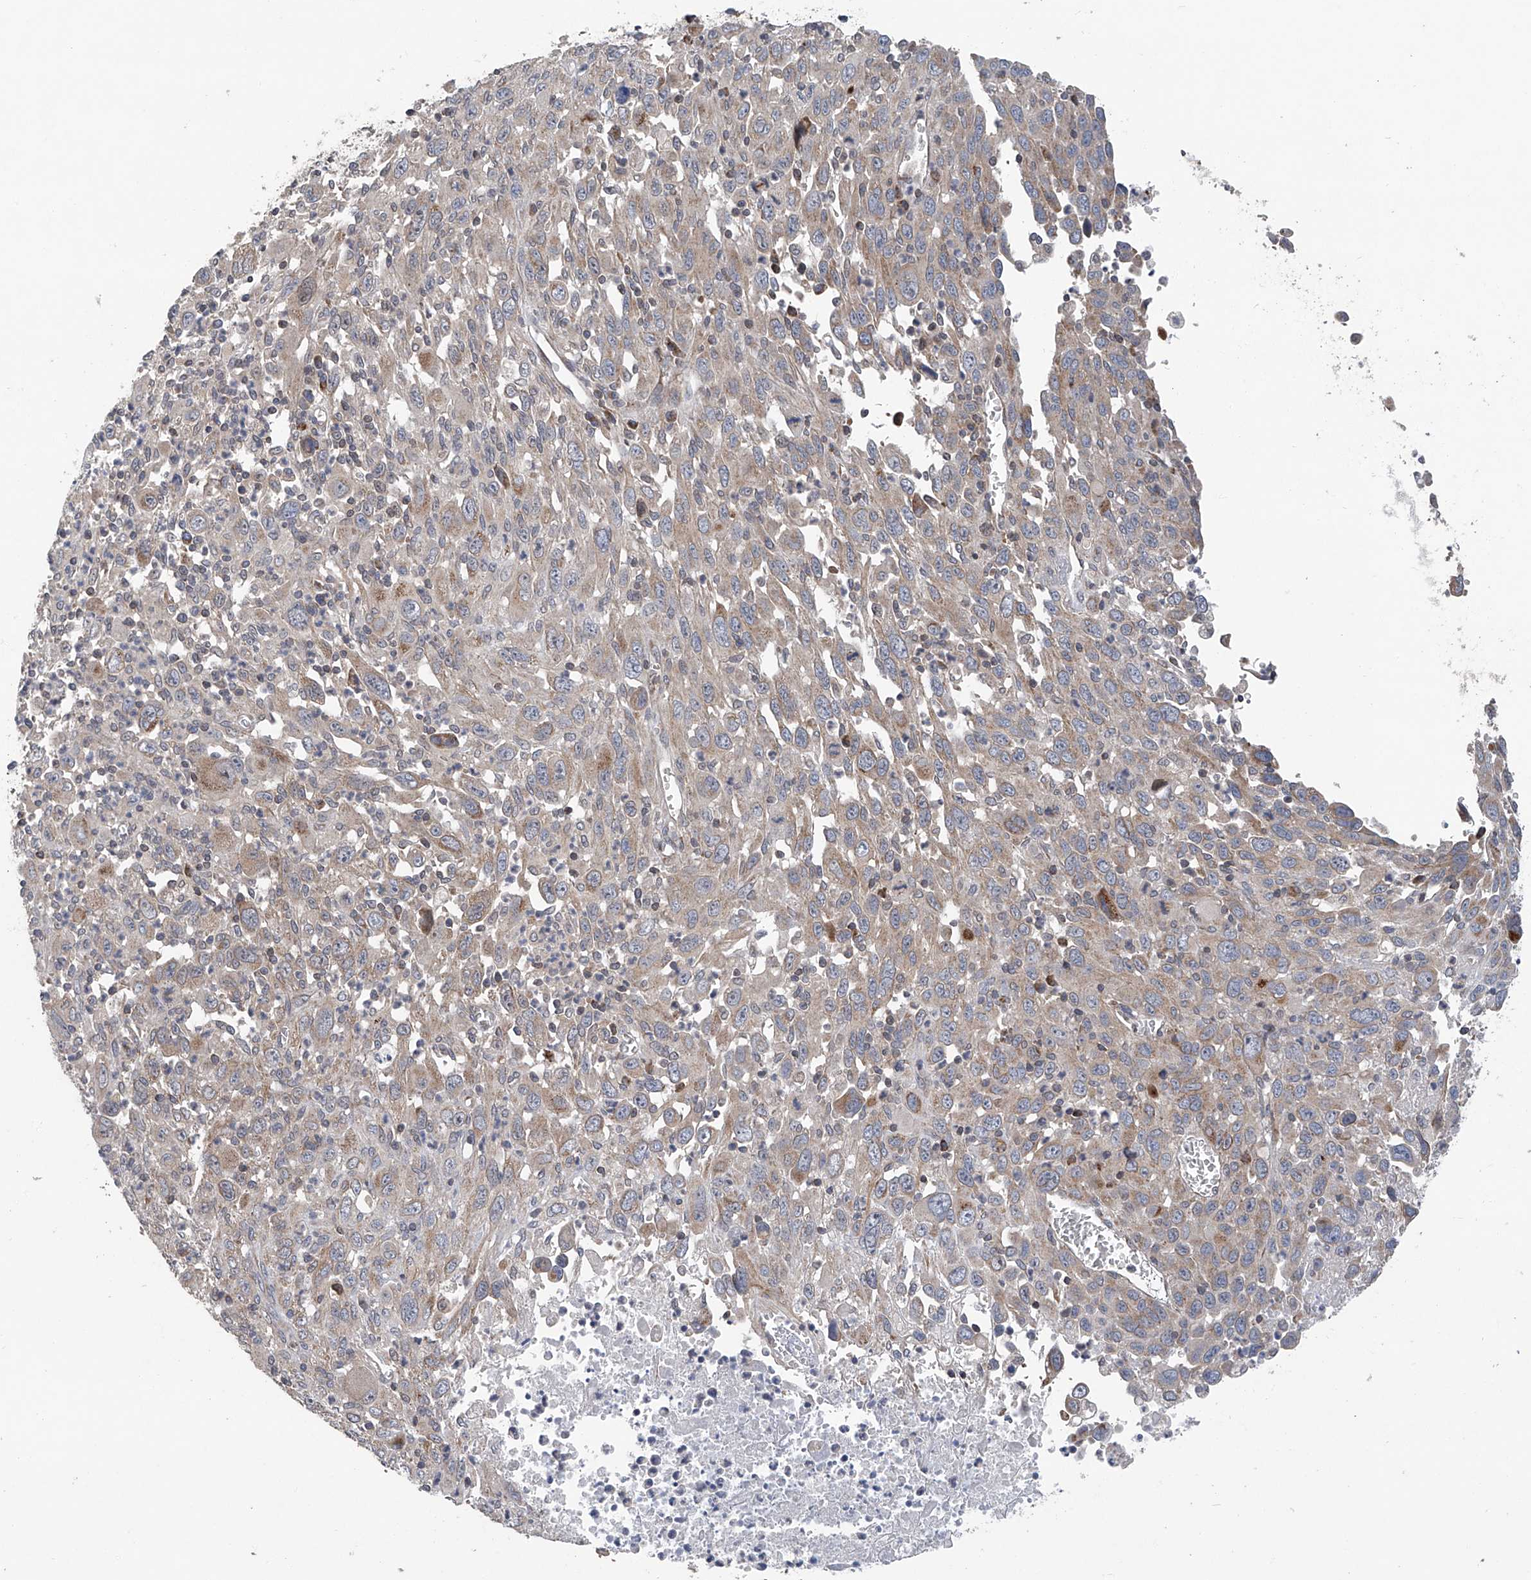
{"staining": {"intensity": "weak", "quantity": "<25%", "location": "cytoplasmic/membranous"}, "tissue": "melanoma", "cell_type": "Tumor cells", "image_type": "cancer", "snomed": [{"axis": "morphology", "description": "Malignant melanoma, Metastatic site"}, {"axis": "topography", "description": "Skin"}], "caption": "Image shows no significant protein staining in tumor cells of malignant melanoma (metastatic site).", "gene": "BCKDHB", "patient": {"sex": "female", "age": 56}}